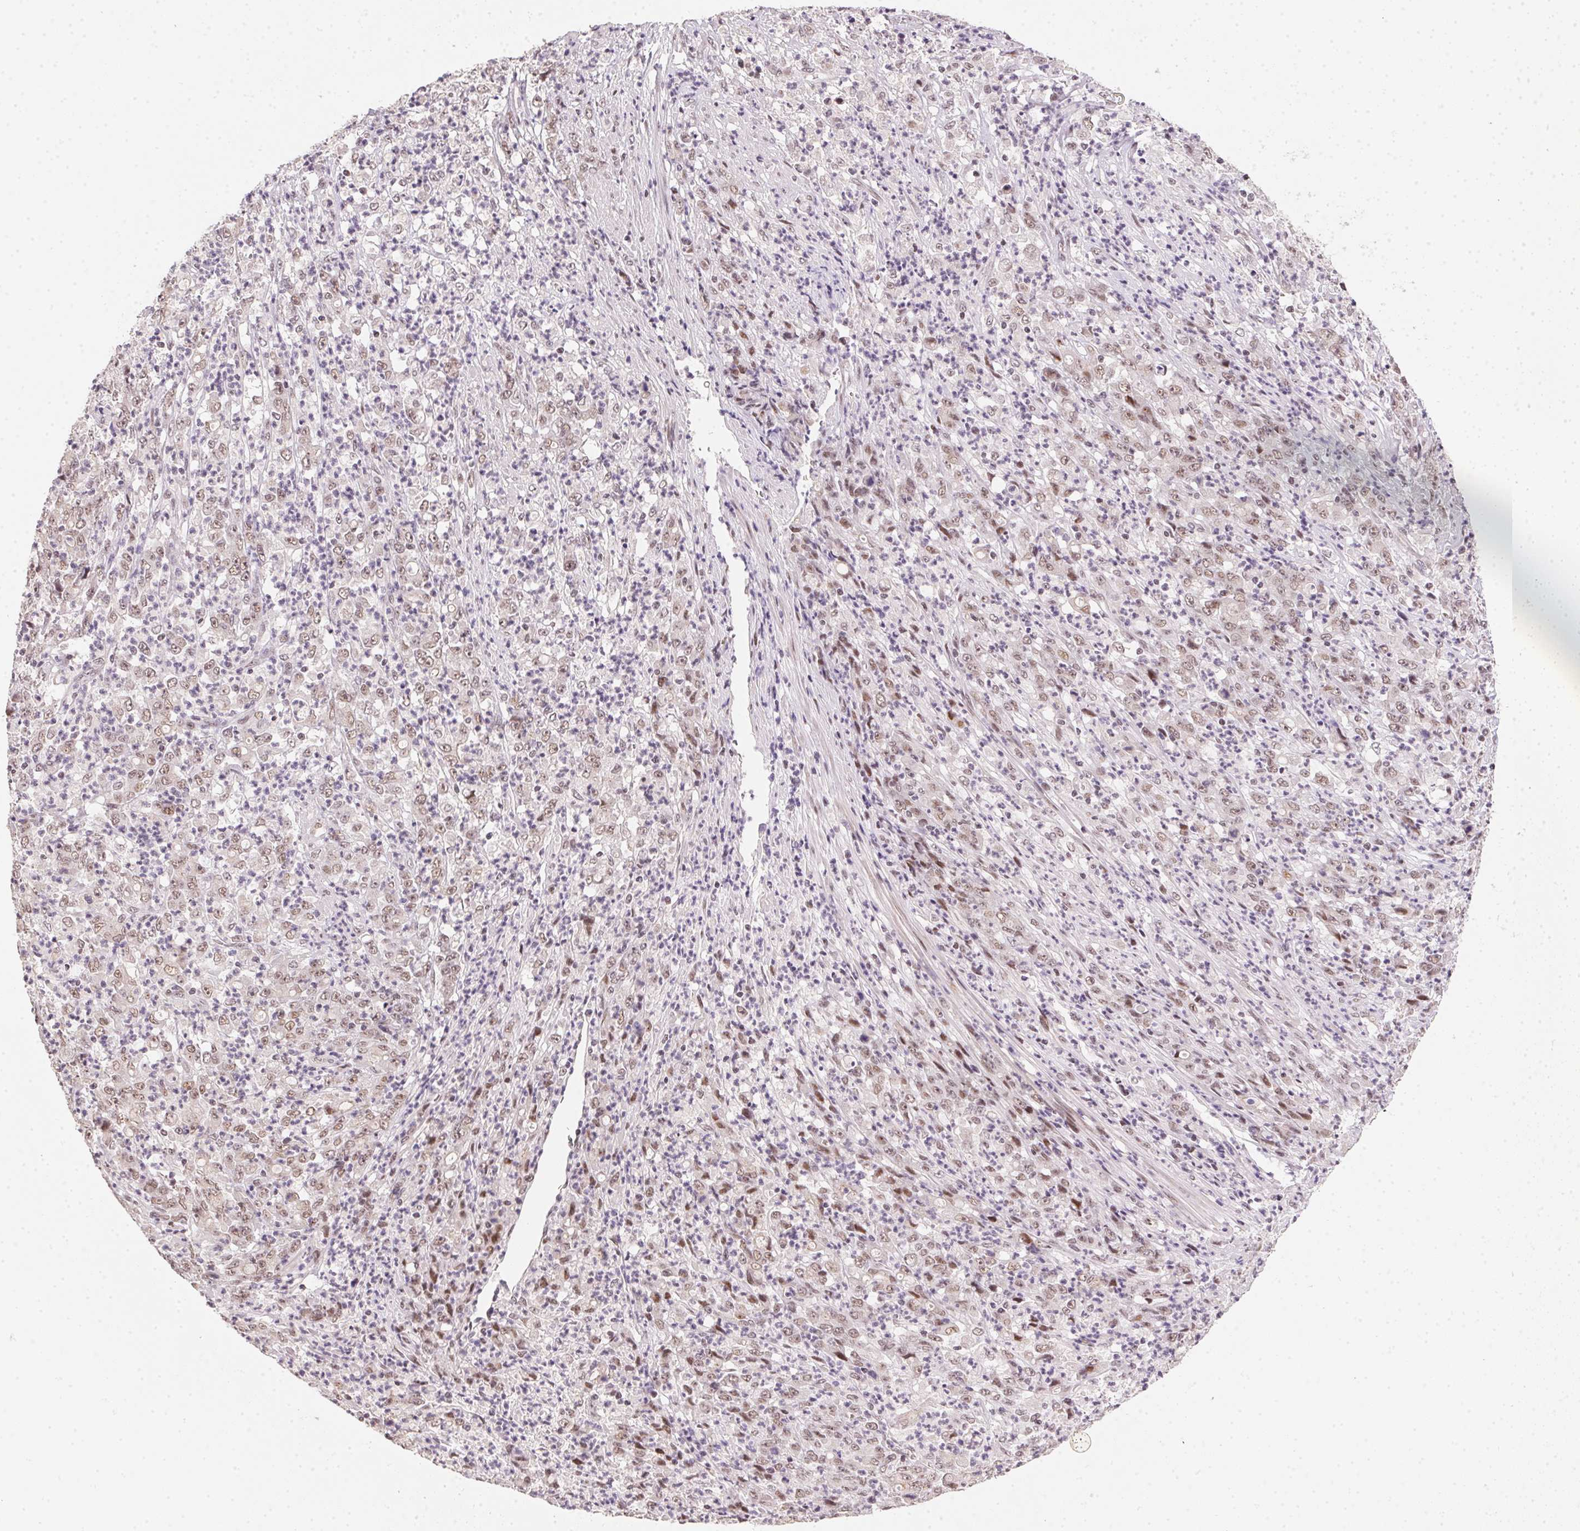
{"staining": {"intensity": "weak", "quantity": ">75%", "location": "nuclear"}, "tissue": "stomach cancer", "cell_type": "Tumor cells", "image_type": "cancer", "snomed": [{"axis": "morphology", "description": "Adenocarcinoma, NOS"}, {"axis": "topography", "description": "Stomach, lower"}], "caption": "The immunohistochemical stain shows weak nuclear positivity in tumor cells of stomach cancer tissue.", "gene": "KDM4D", "patient": {"sex": "female", "age": 71}}